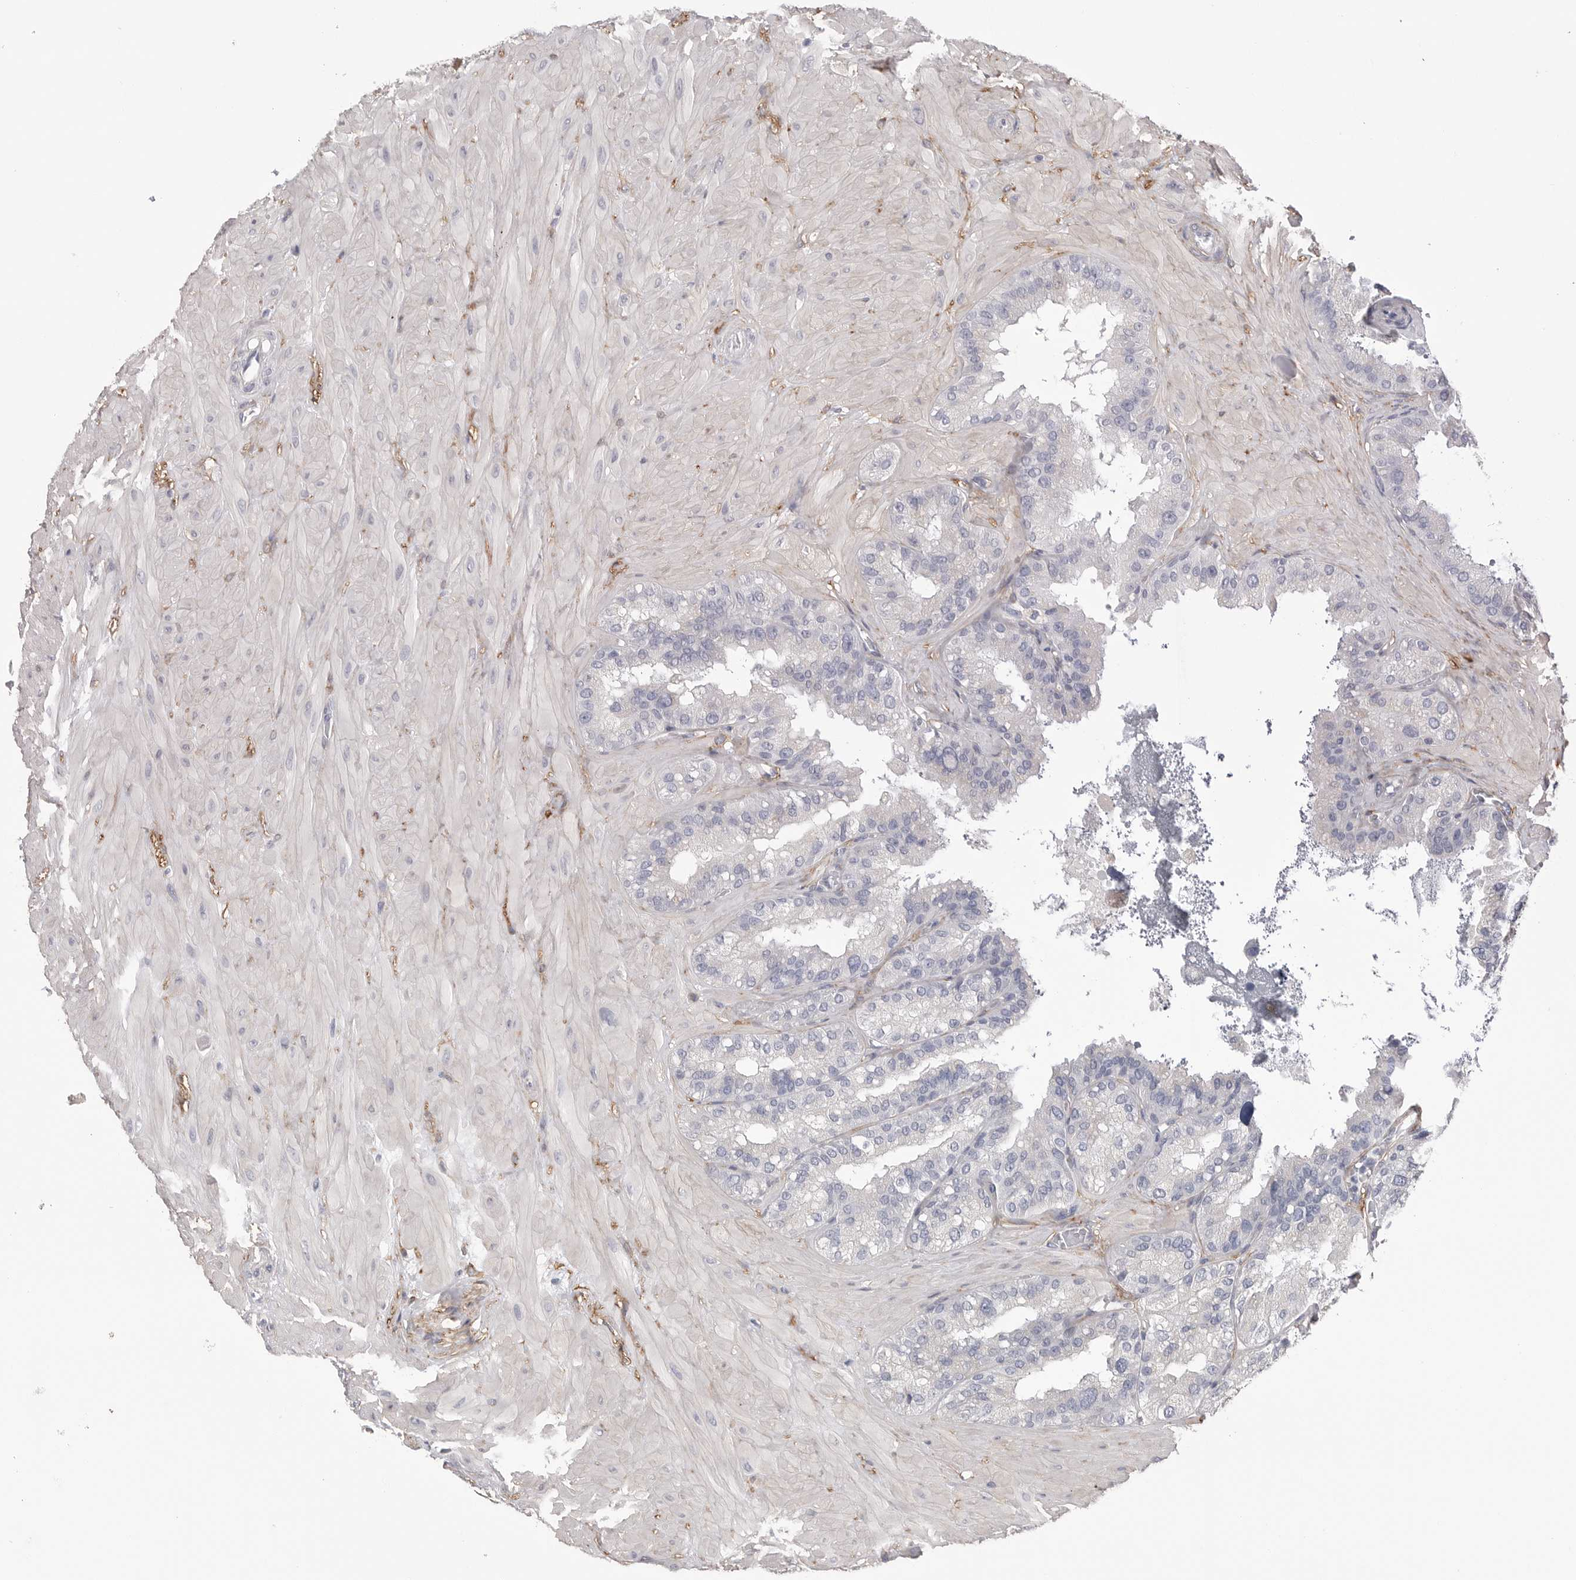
{"staining": {"intensity": "negative", "quantity": "none", "location": "none"}, "tissue": "seminal vesicle", "cell_type": "Glandular cells", "image_type": "normal", "snomed": [{"axis": "morphology", "description": "Normal tissue, NOS"}, {"axis": "topography", "description": "Prostate"}, {"axis": "topography", "description": "Seminal veicle"}], "caption": "A photomicrograph of human seminal vesicle is negative for staining in glandular cells. (Stains: DAB IHC with hematoxylin counter stain, Microscopy: brightfield microscopy at high magnification).", "gene": "AKAP12", "patient": {"sex": "male", "age": 51}}